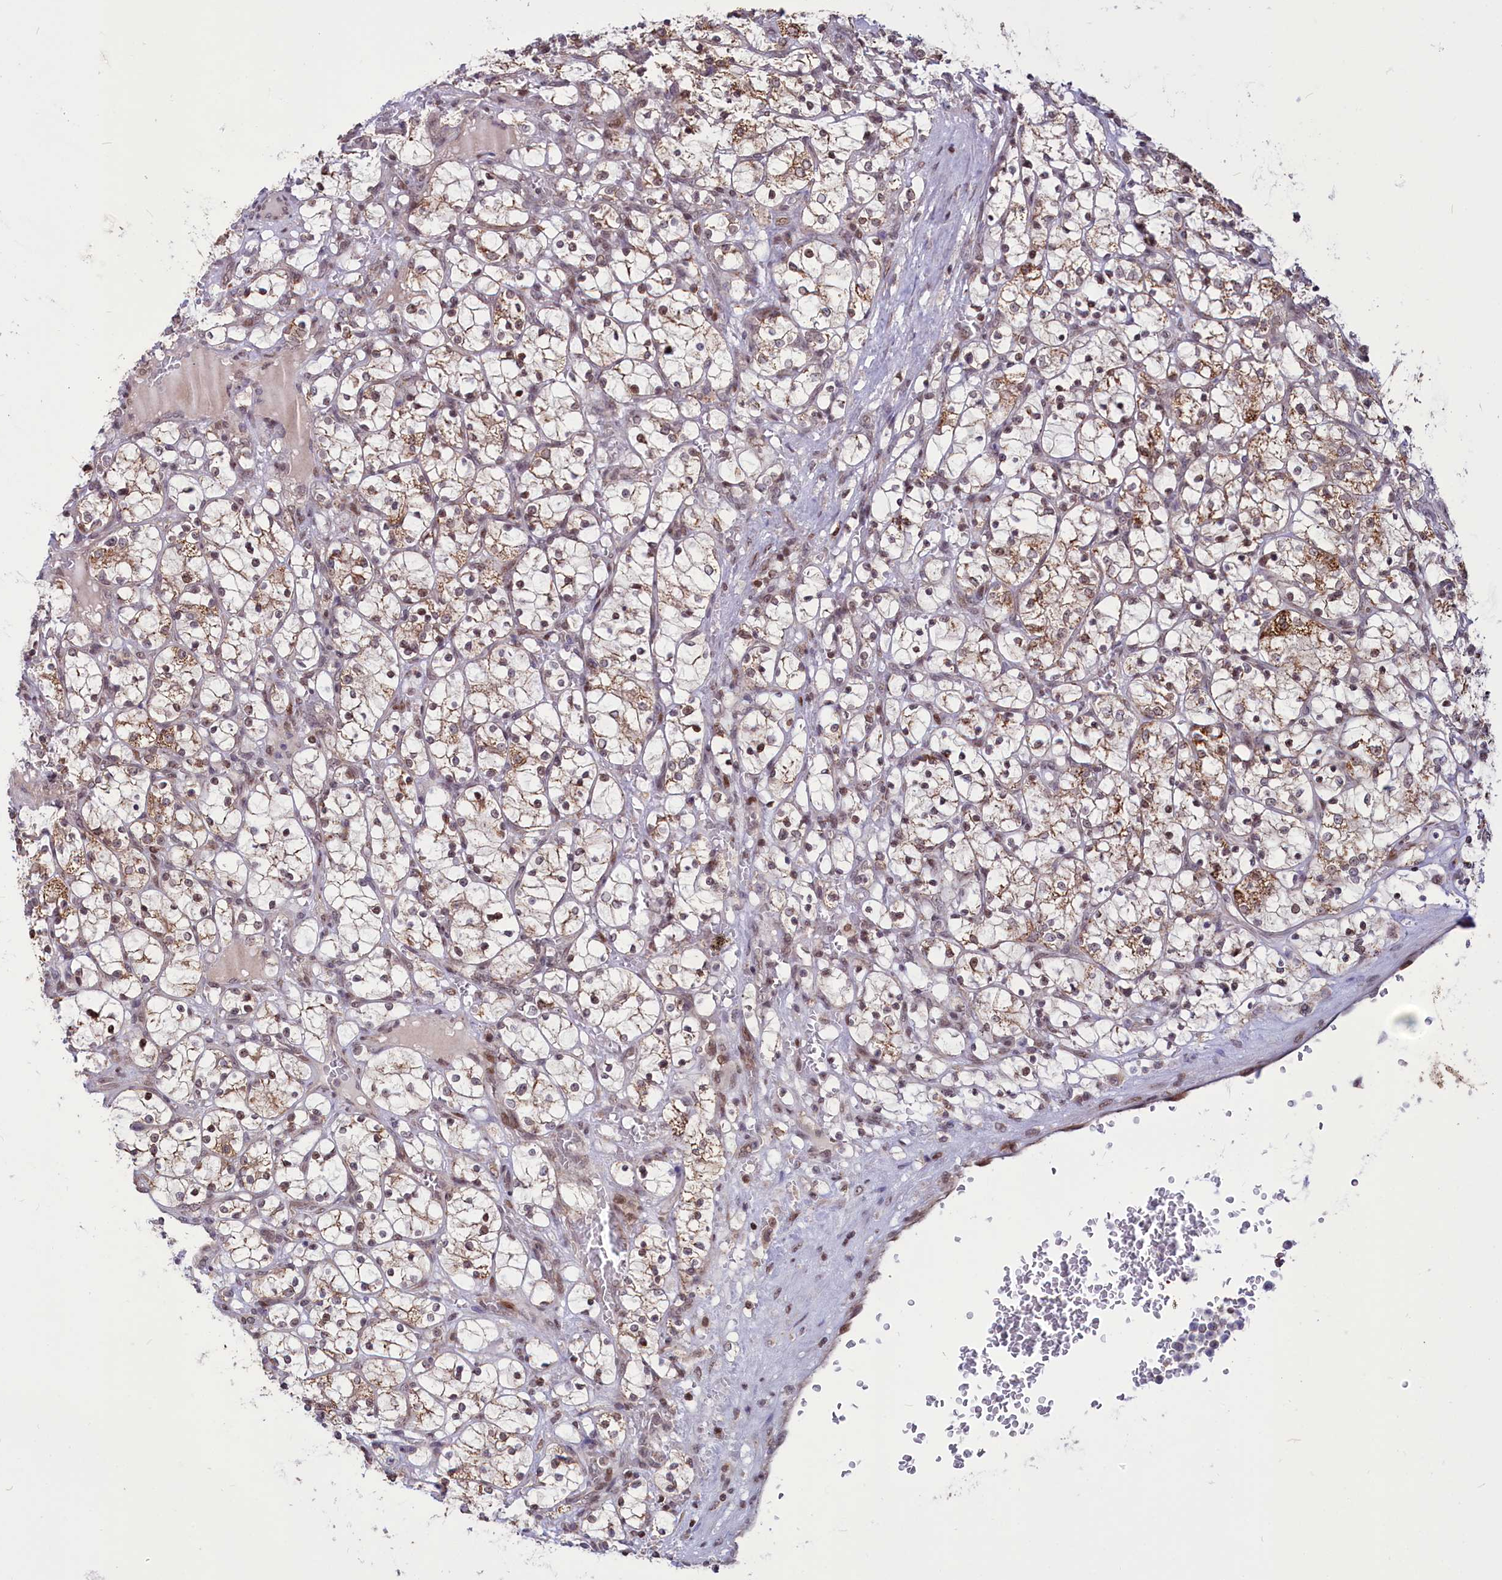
{"staining": {"intensity": "moderate", "quantity": "25%-75%", "location": "cytoplasmic/membranous,nuclear"}, "tissue": "renal cancer", "cell_type": "Tumor cells", "image_type": "cancer", "snomed": [{"axis": "morphology", "description": "Adenocarcinoma, NOS"}, {"axis": "topography", "description": "Kidney"}], "caption": "Tumor cells display medium levels of moderate cytoplasmic/membranous and nuclear expression in about 25%-75% of cells in human renal cancer. (DAB IHC, brown staining for protein, blue staining for nuclei).", "gene": "PHC3", "patient": {"sex": "female", "age": 69}}